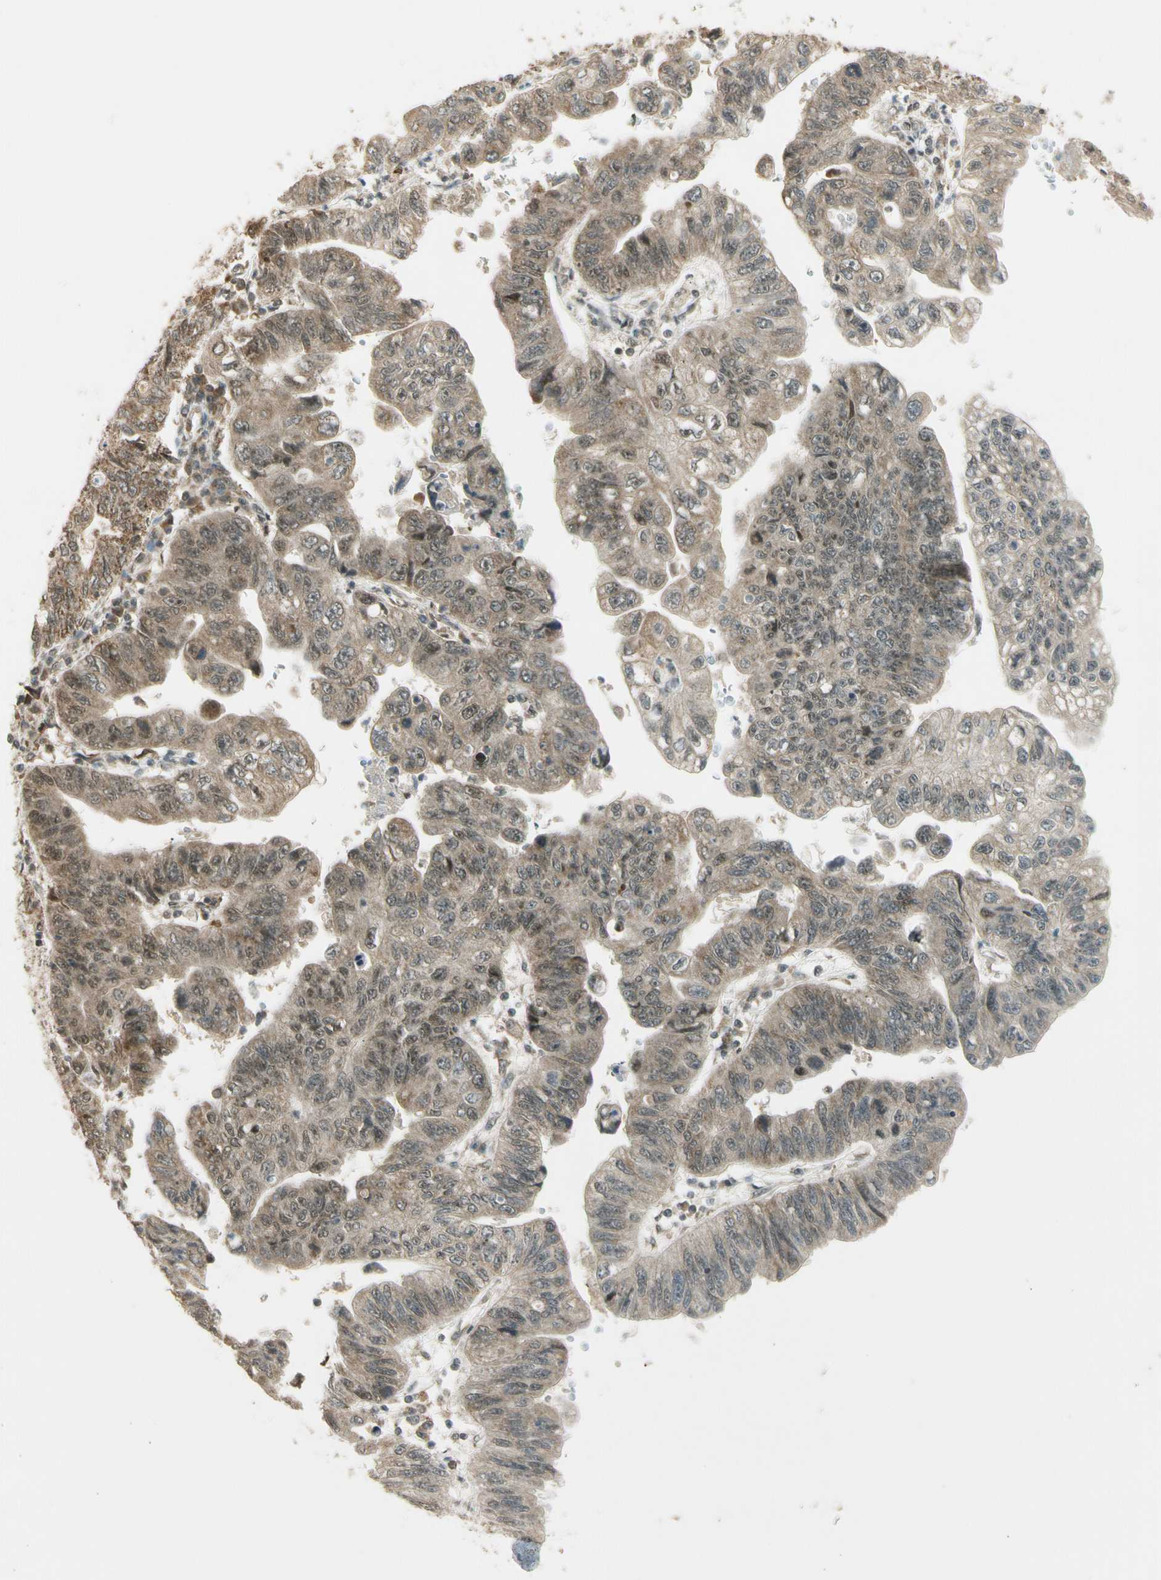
{"staining": {"intensity": "moderate", "quantity": "25%-75%", "location": "cytoplasmic/membranous"}, "tissue": "stomach cancer", "cell_type": "Tumor cells", "image_type": "cancer", "snomed": [{"axis": "morphology", "description": "Adenocarcinoma, NOS"}, {"axis": "topography", "description": "Stomach"}], "caption": "Stomach cancer (adenocarcinoma) stained with a protein marker exhibits moderate staining in tumor cells.", "gene": "ZNF135", "patient": {"sex": "male", "age": 59}}